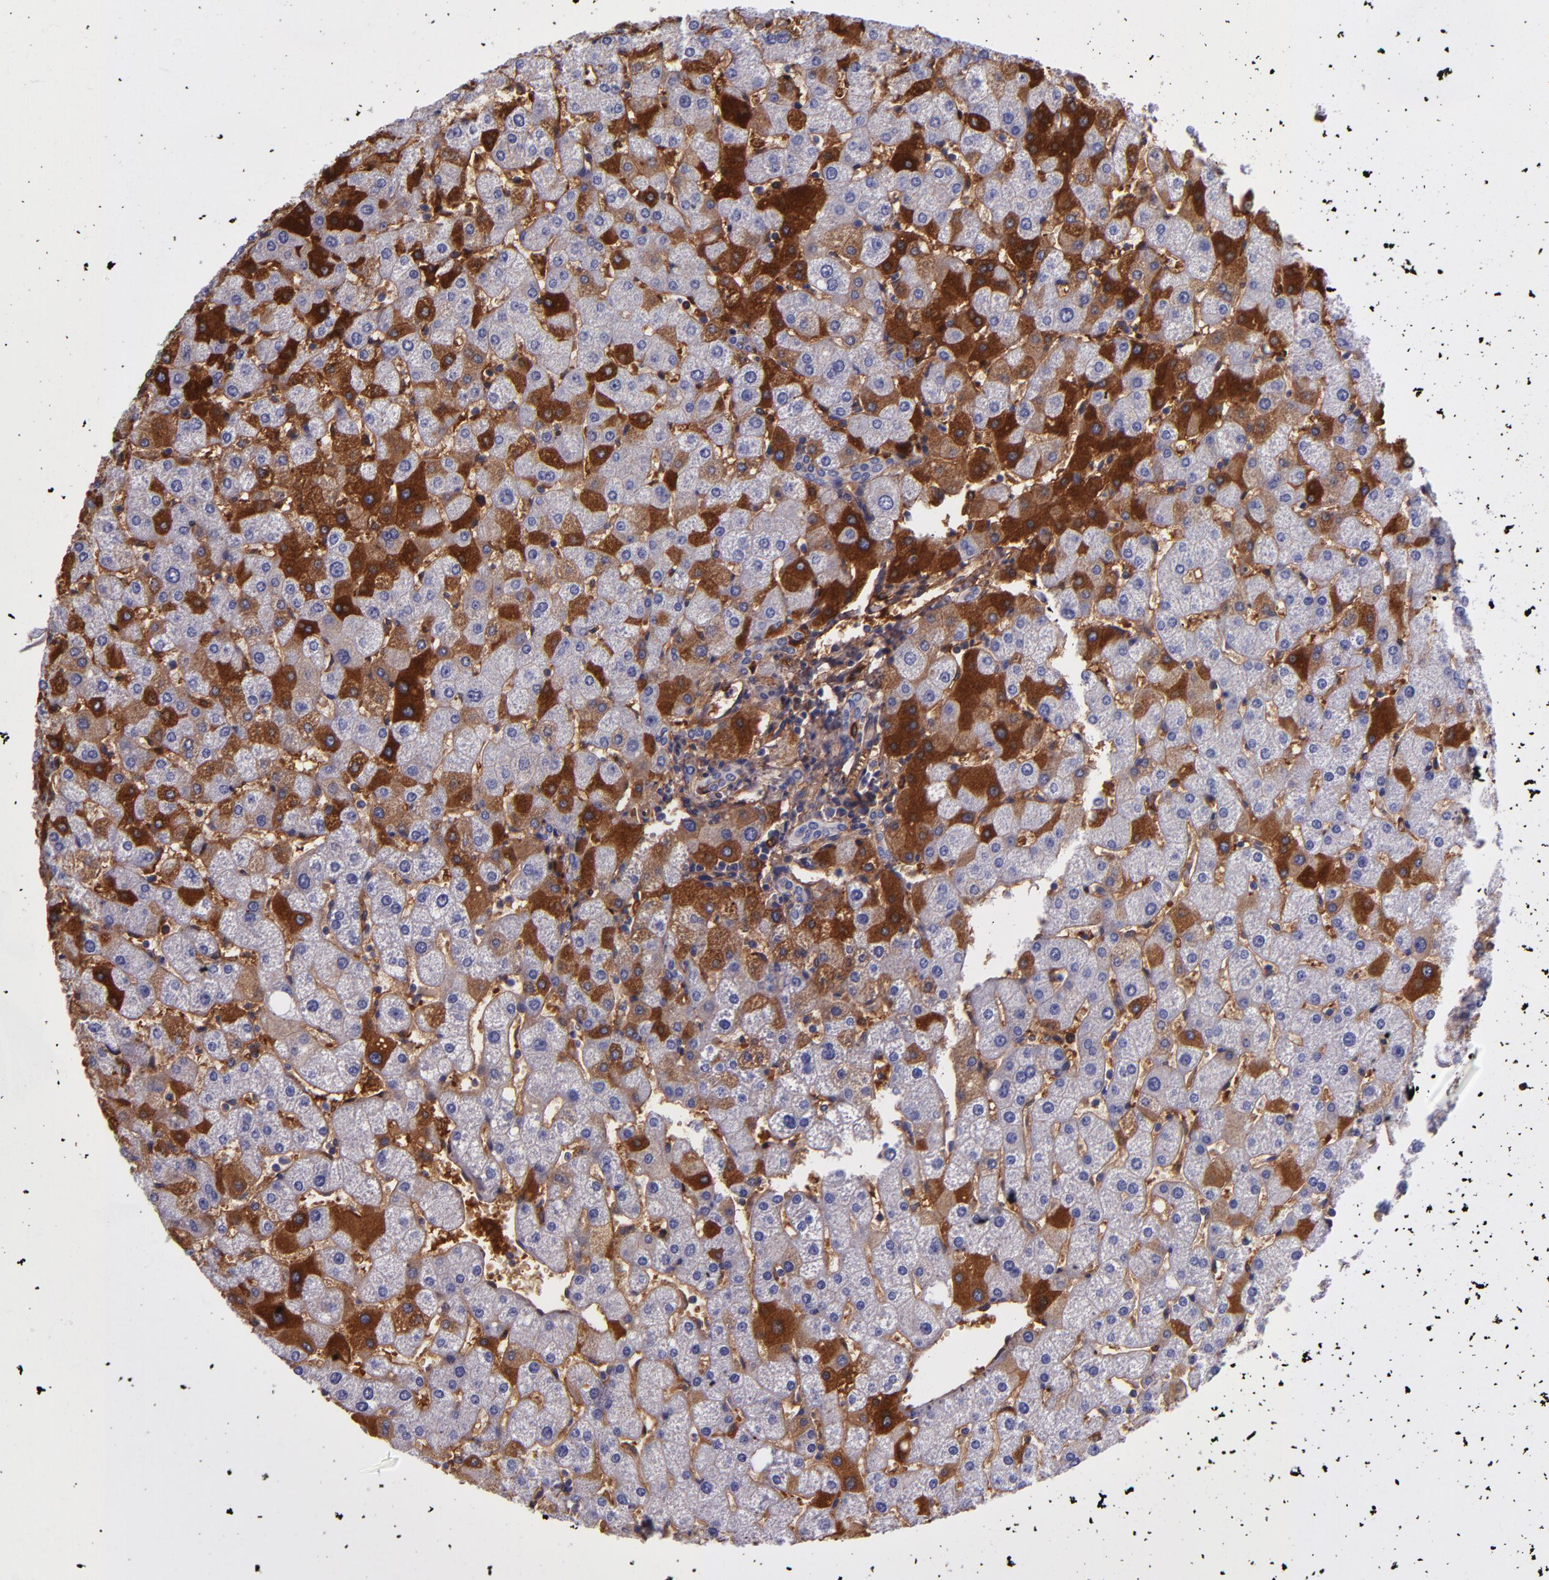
{"staining": {"intensity": "weak", "quantity": "25%-75%", "location": "cytoplasmic/membranous"}, "tissue": "liver", "cell_type": "Cholangiocytes", "image_type": "normal", "snomed": [{"axis": "morphology", "description": "Normal tissue, NOS"}, {"axis": "topography", "description": "Liver"}], "caption": "Immunohistochemical staining of normal human liver exhibits weak cytoplasmic/membranous protein expression in approximately 25%-75% of cholangiocytes.", "gene": "CLEC3B", "patient": {"sex": "male", "age": 67}}